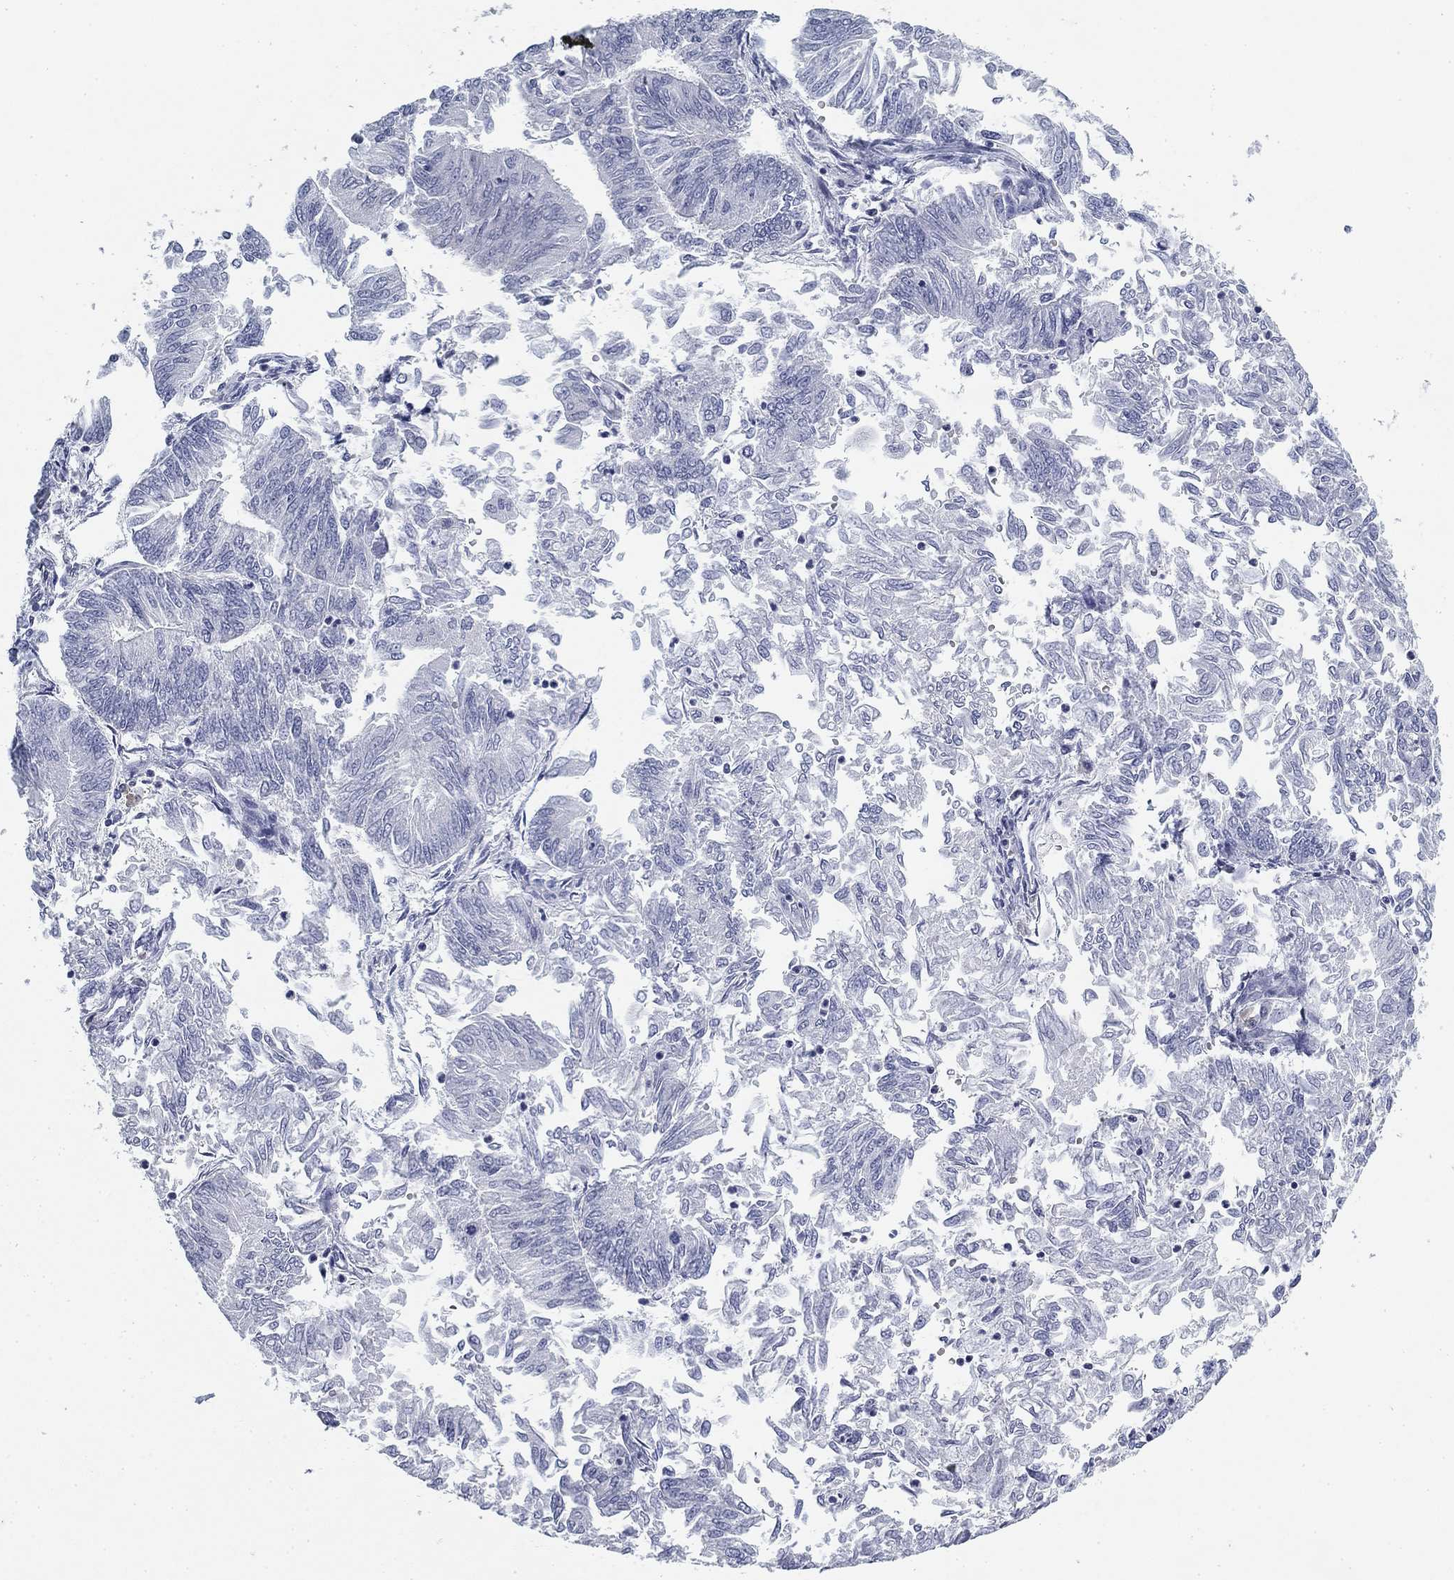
{"staining": {"intensity": "negative", "quantity": "none", "location": "none"}, "tissue": "endometrial cancer", "cell_type": "Tumor cells", "image_type": "cancer", "snomed": [{"axis": "morphology", "description": "Adenocarcinoma, NOS"}, {"axis": "topography", "description": "Endometrium"}], "caption": "High magnification brightfield microscopy of endometrial cancer (adenocarcinoma) stained with DAB (brown) and counterstained with hematoxylin (blue): tumor cells show no significant expression.", "gene": "CD79B", "patient": {"sex": "female", "age": 59}}